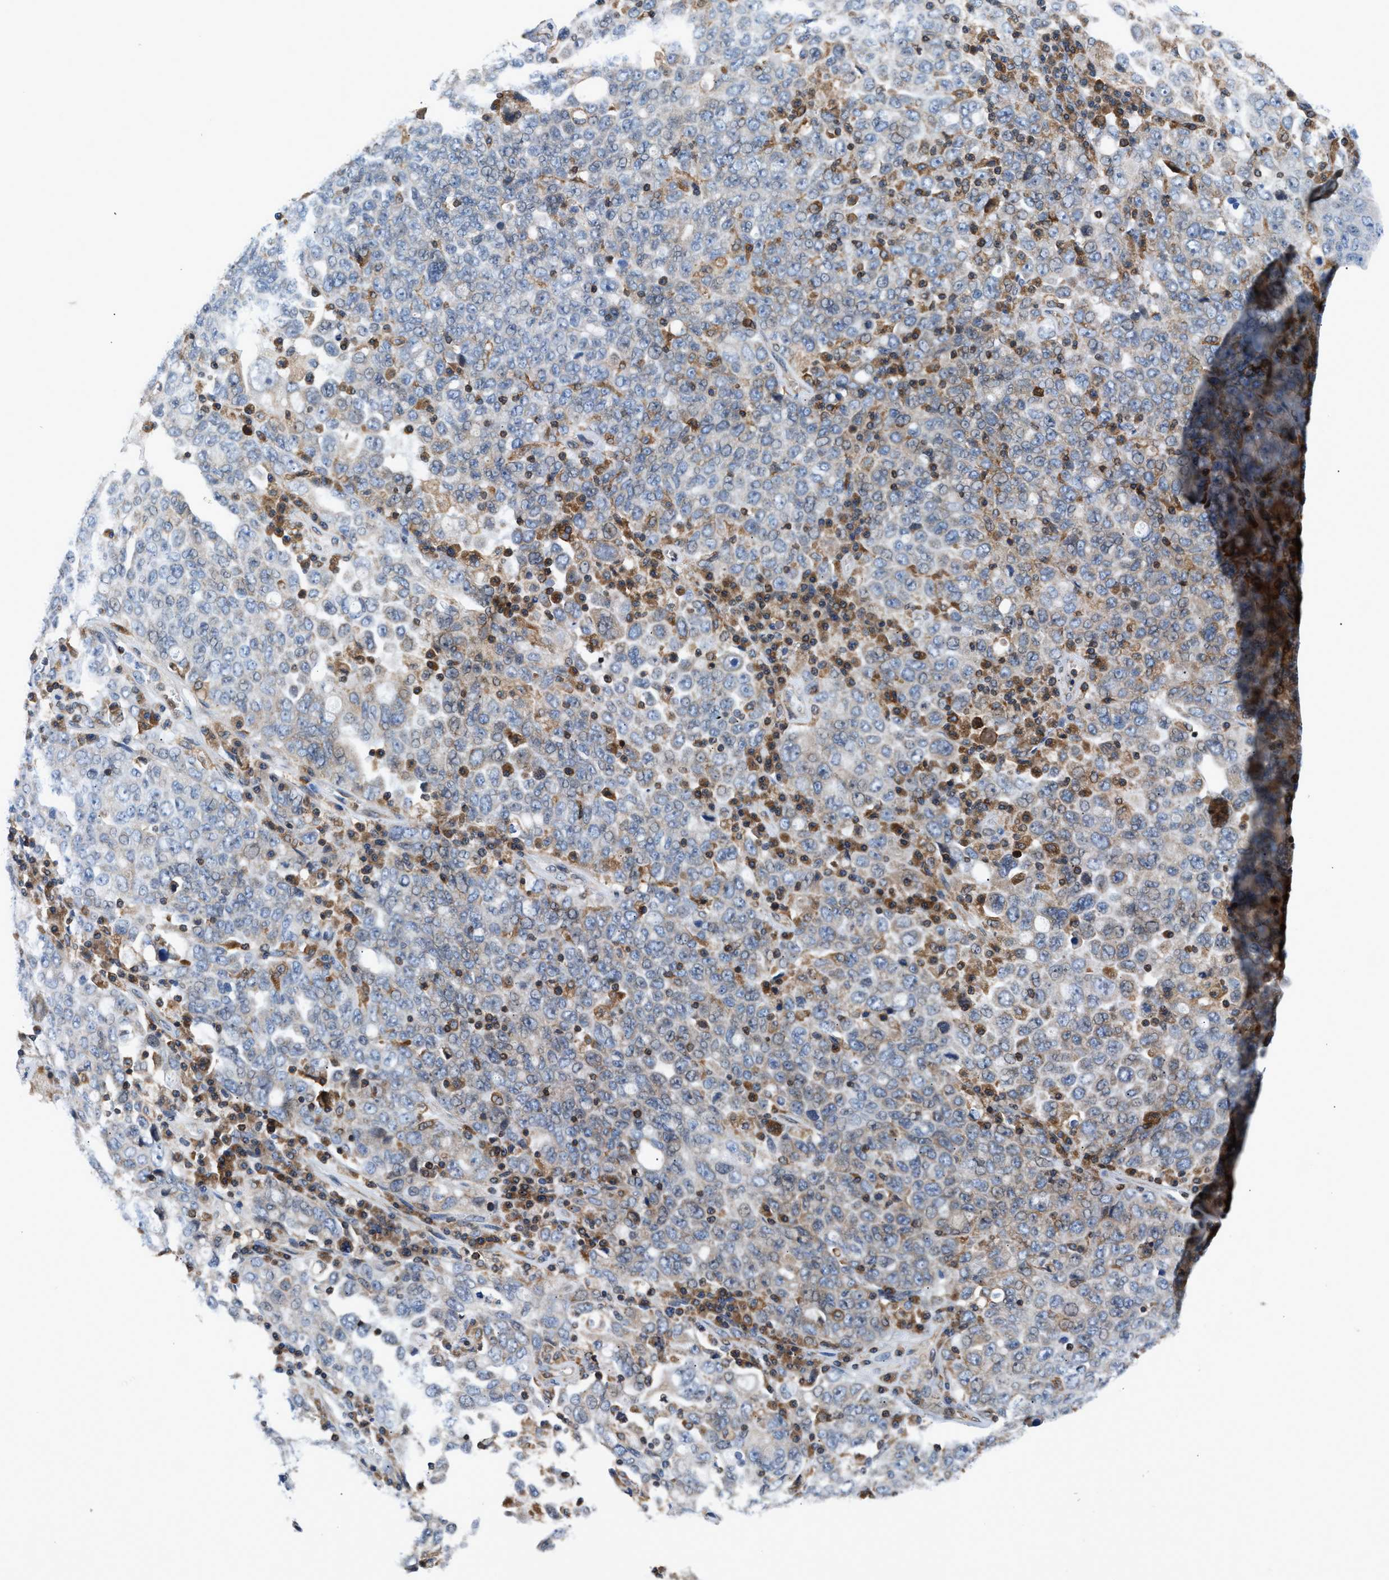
{"staining": {"intensity": "weak", "quantity": "<25%", "location": "cytoplasmic/membranous"}, "tissue": "ovarian cancer", "cell_type": "Tumor cells", "image_type": "cancer", "snomed": [{"axis": "morphology", "description": "Carcinoma, endometroid"}, {"axis": "topography", "description": "Ovary"}], "caption": "Photomicrograph shows no protein staining in tumor cells of ovarian endometroid carcinoma tissue.", "gene": "ATP9A", "patient": {"sex": "female", "age": 62}}